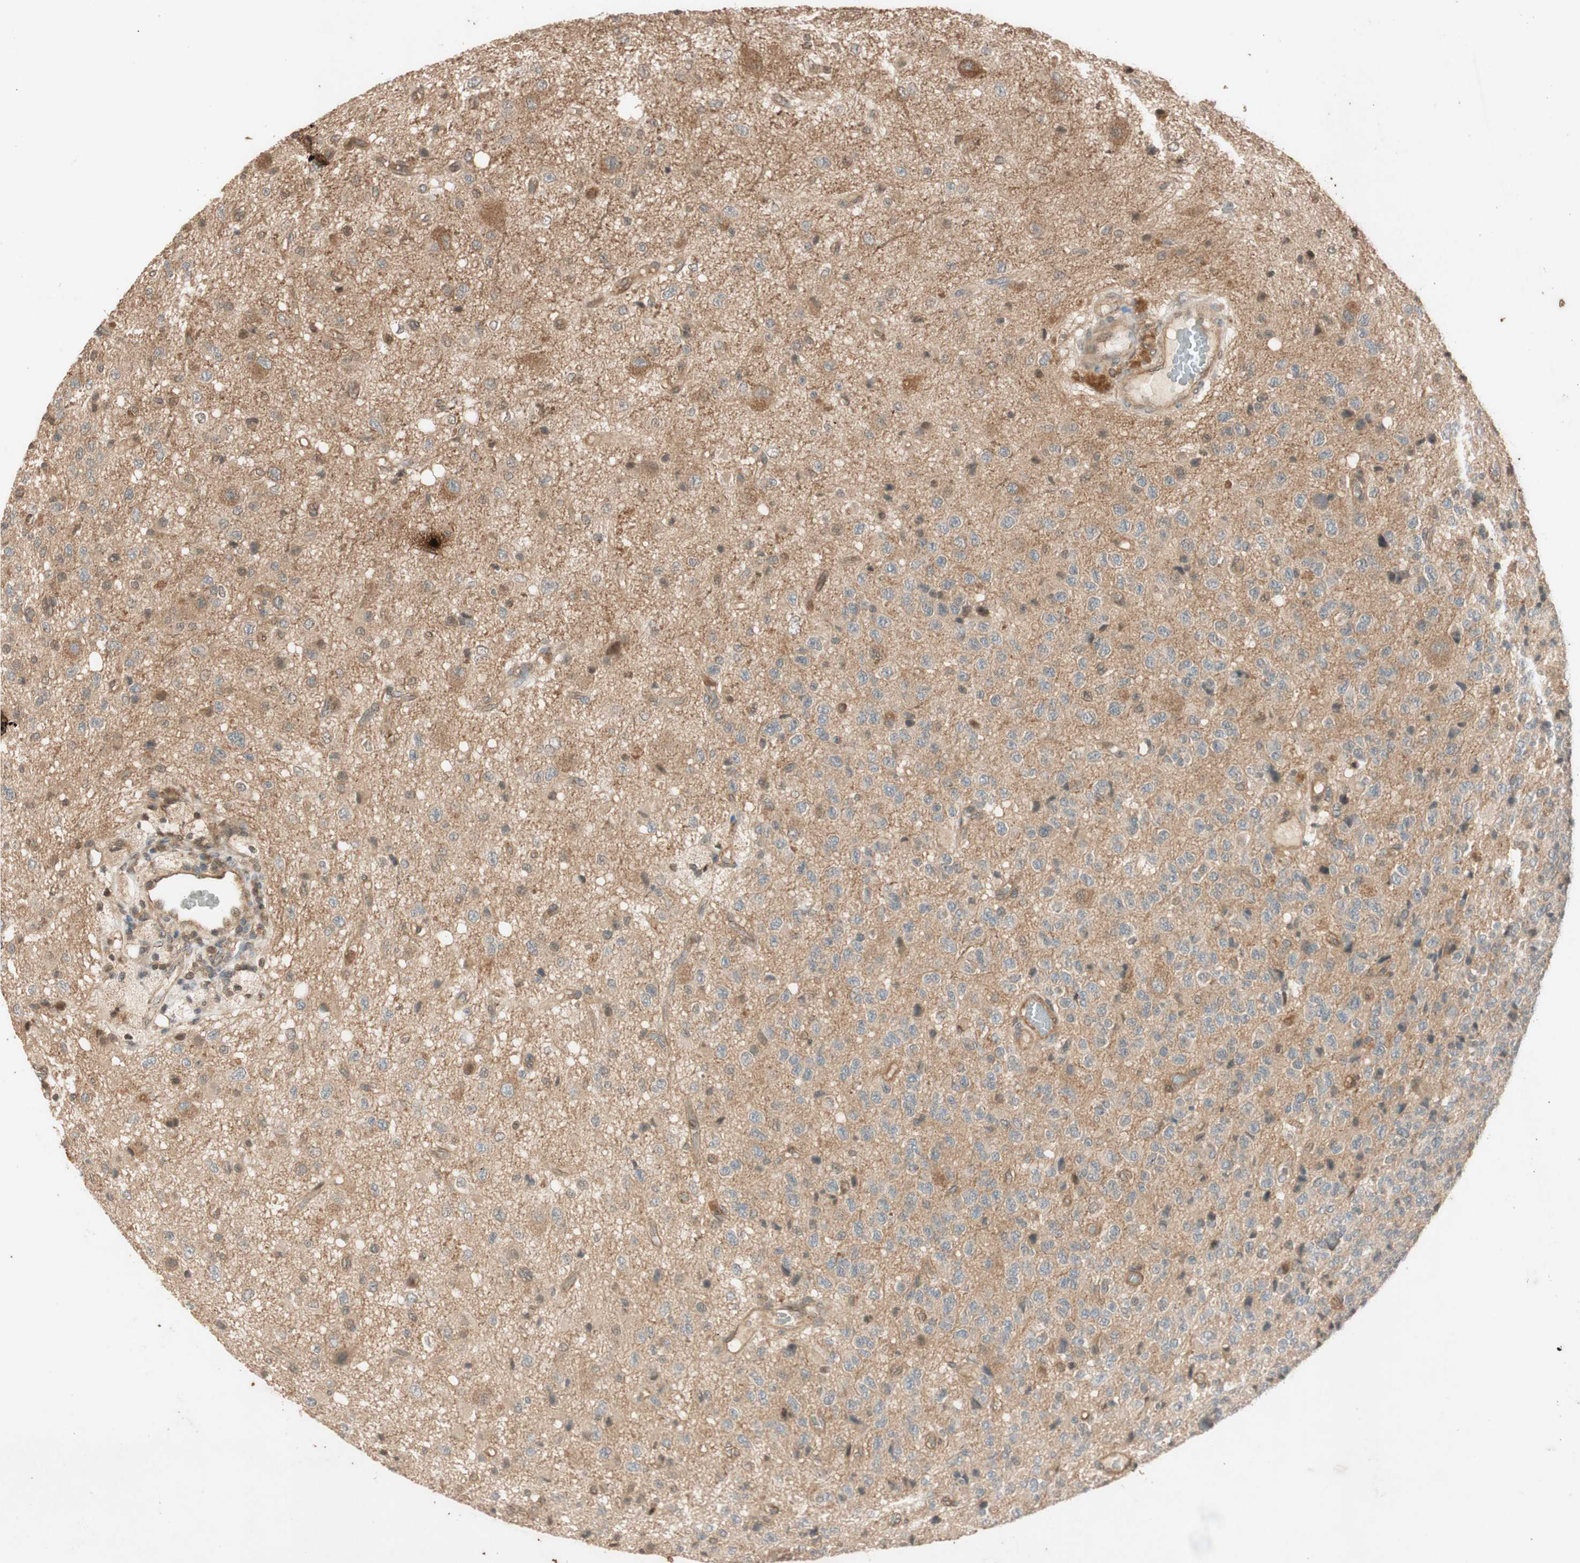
{"staining": {"intensity": "moderate", "quantity": ">75%", "location": "cytoplasmic/membranous,nuclear"}, "tissue": "glioma", "cell_type": "Tumor cells", "image_type": "cancer", "snomed": [{"axis": "morphology", "description": "Glioma, malignant, High grade"}, {"axis": "topography", "description": "pancreas cauda"}], "caption": "Glioma stained with immunohistochemistry (IHC) shows moderate cytoplasmic/membranous and nuclear staining in approximately >75% of tumor cells. The protein is shown in brown color, while the nuclei are stained blue.", "gene": "EPHA8", "patient": {"sex": "male", "age": 60}}